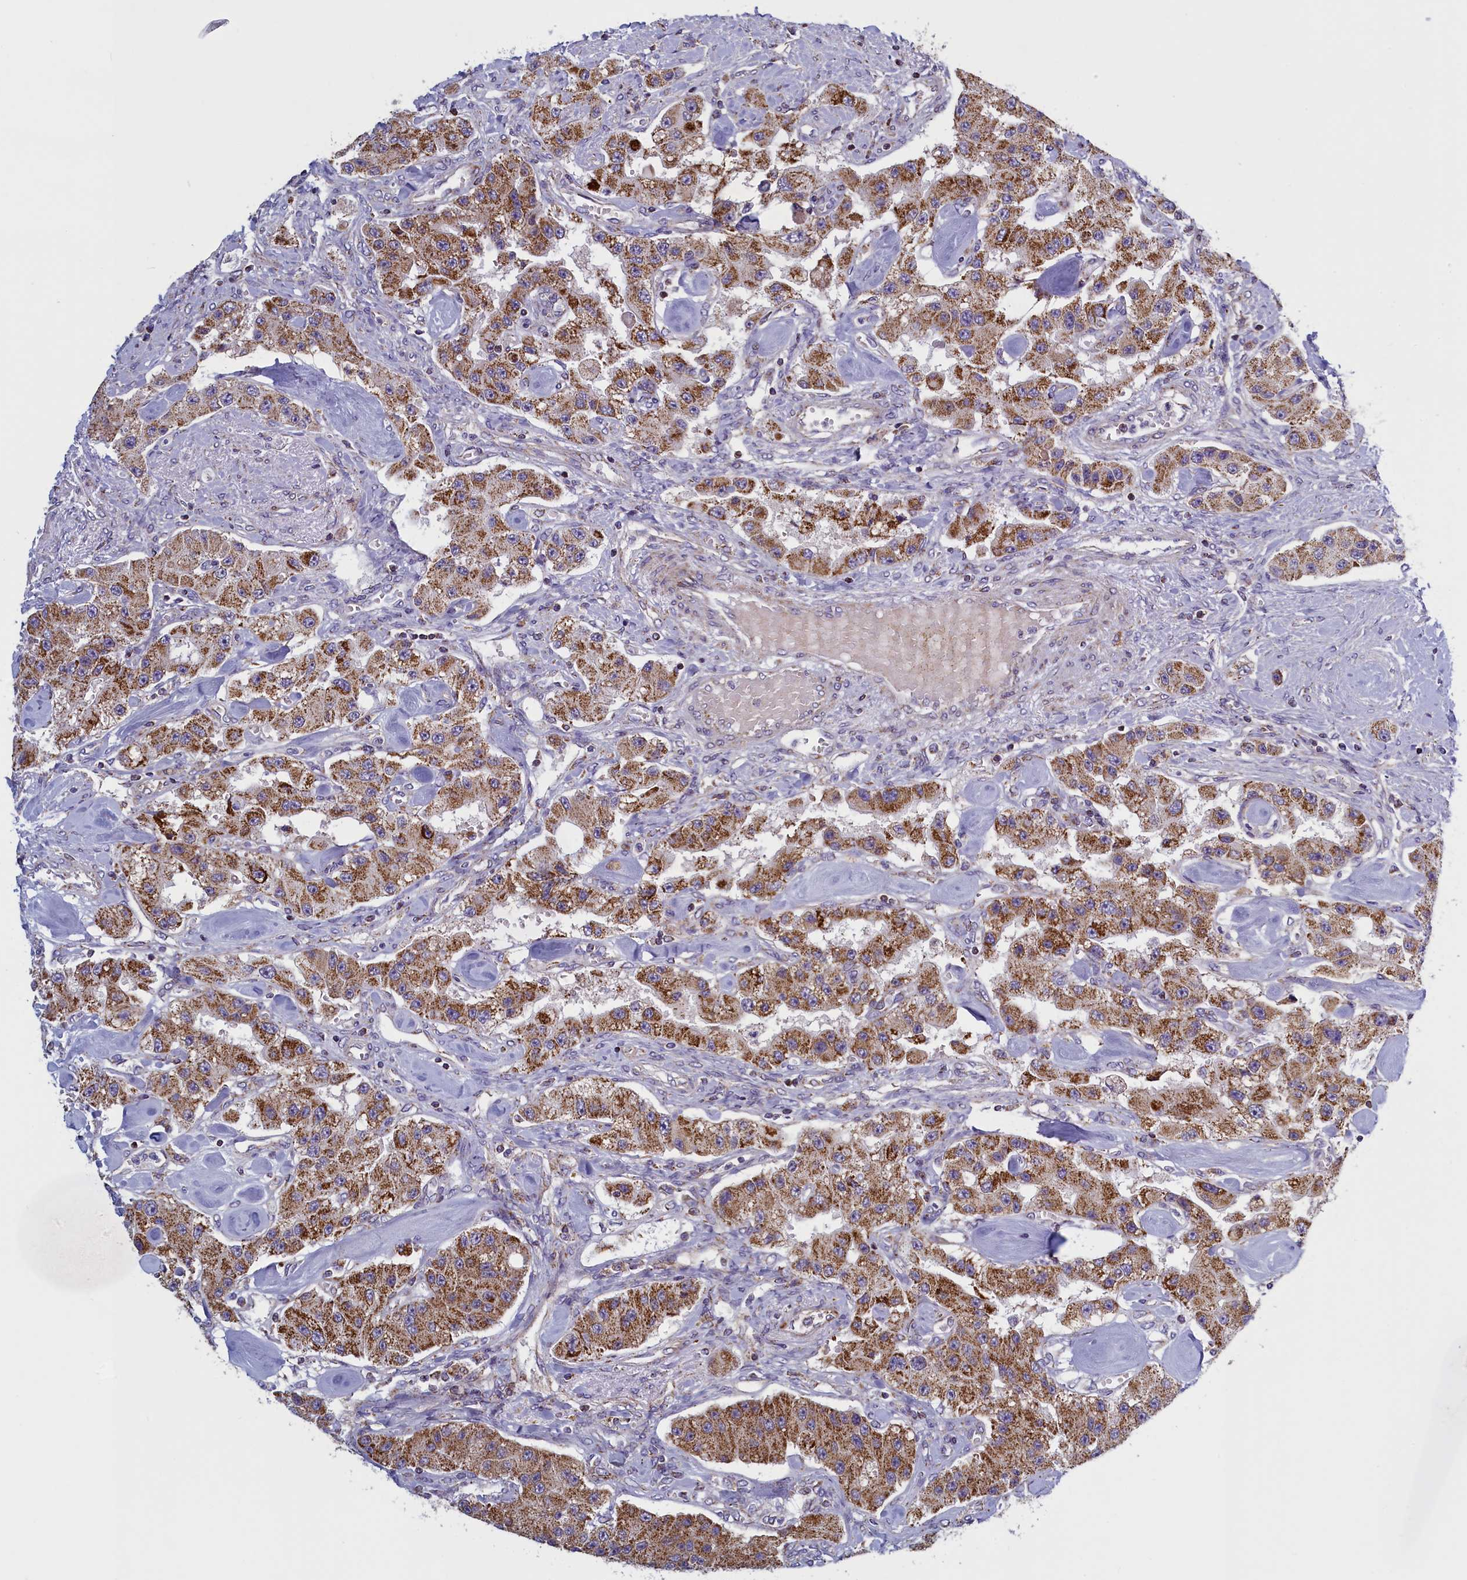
{"staining": {"intensity": "moderate", "quantity": ">75%", "location": "cytoplasmic/membranous"}, "tissue": "carcinoid", "cell_type": "Tumor cells", "image_type": "cancer", "snomed": [{"axis": "morphology", "description": "Carcinoid, malignant, NOS"}, {"axis": "topography", "description": "Pancreas"}], "caption": "Brown immunohistochemical staining in human carcinoid (malignant) exhibits moderate cytoplasmic/membranous staining in approximately >75% of tumor cells.", "gene": "IFT122", "patient": {"sex": "male", "age": 41}}